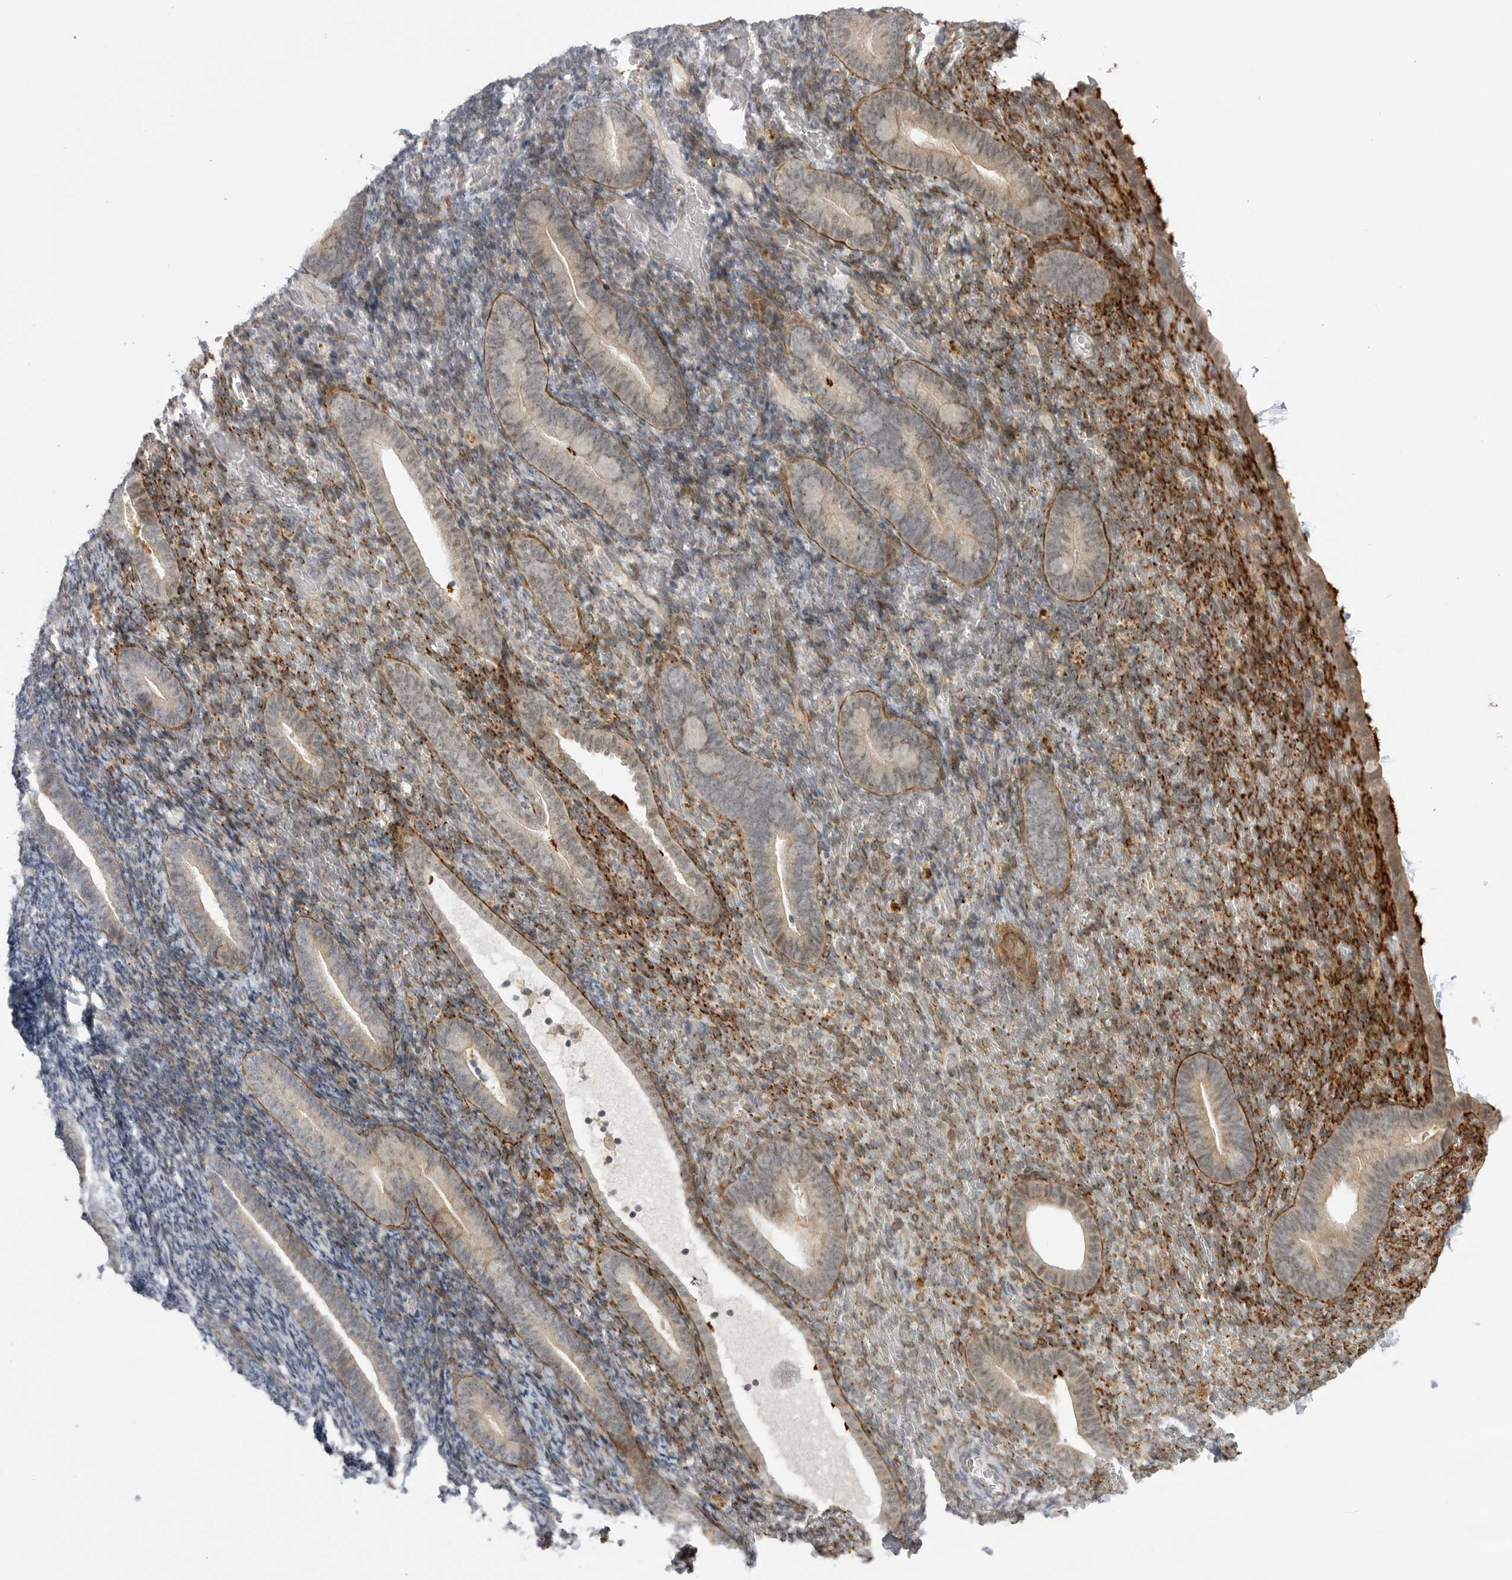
{"staining": {"intensity": "strong", "quantity": "<25%", "location": "cytoplasmic/membranous"}, "tissue": "endometrium", "cell_type": "Cells in endometrial stroma", "image_type": "normal", "snomed": [{"axis": "morphology", "description": "Normal tissue, NOS"}, {"axis": "topography", "description": "Endometrium"}], "caption": "An immunohistochemistry micrograph of normal tissue is shown. Protein staining in brown shows strong cytoplasmic/membranous positivity in endometrium within cells in endometrial stroma.", "gene": "GGT6", "patient": {"sex": "female", "age": 51}}